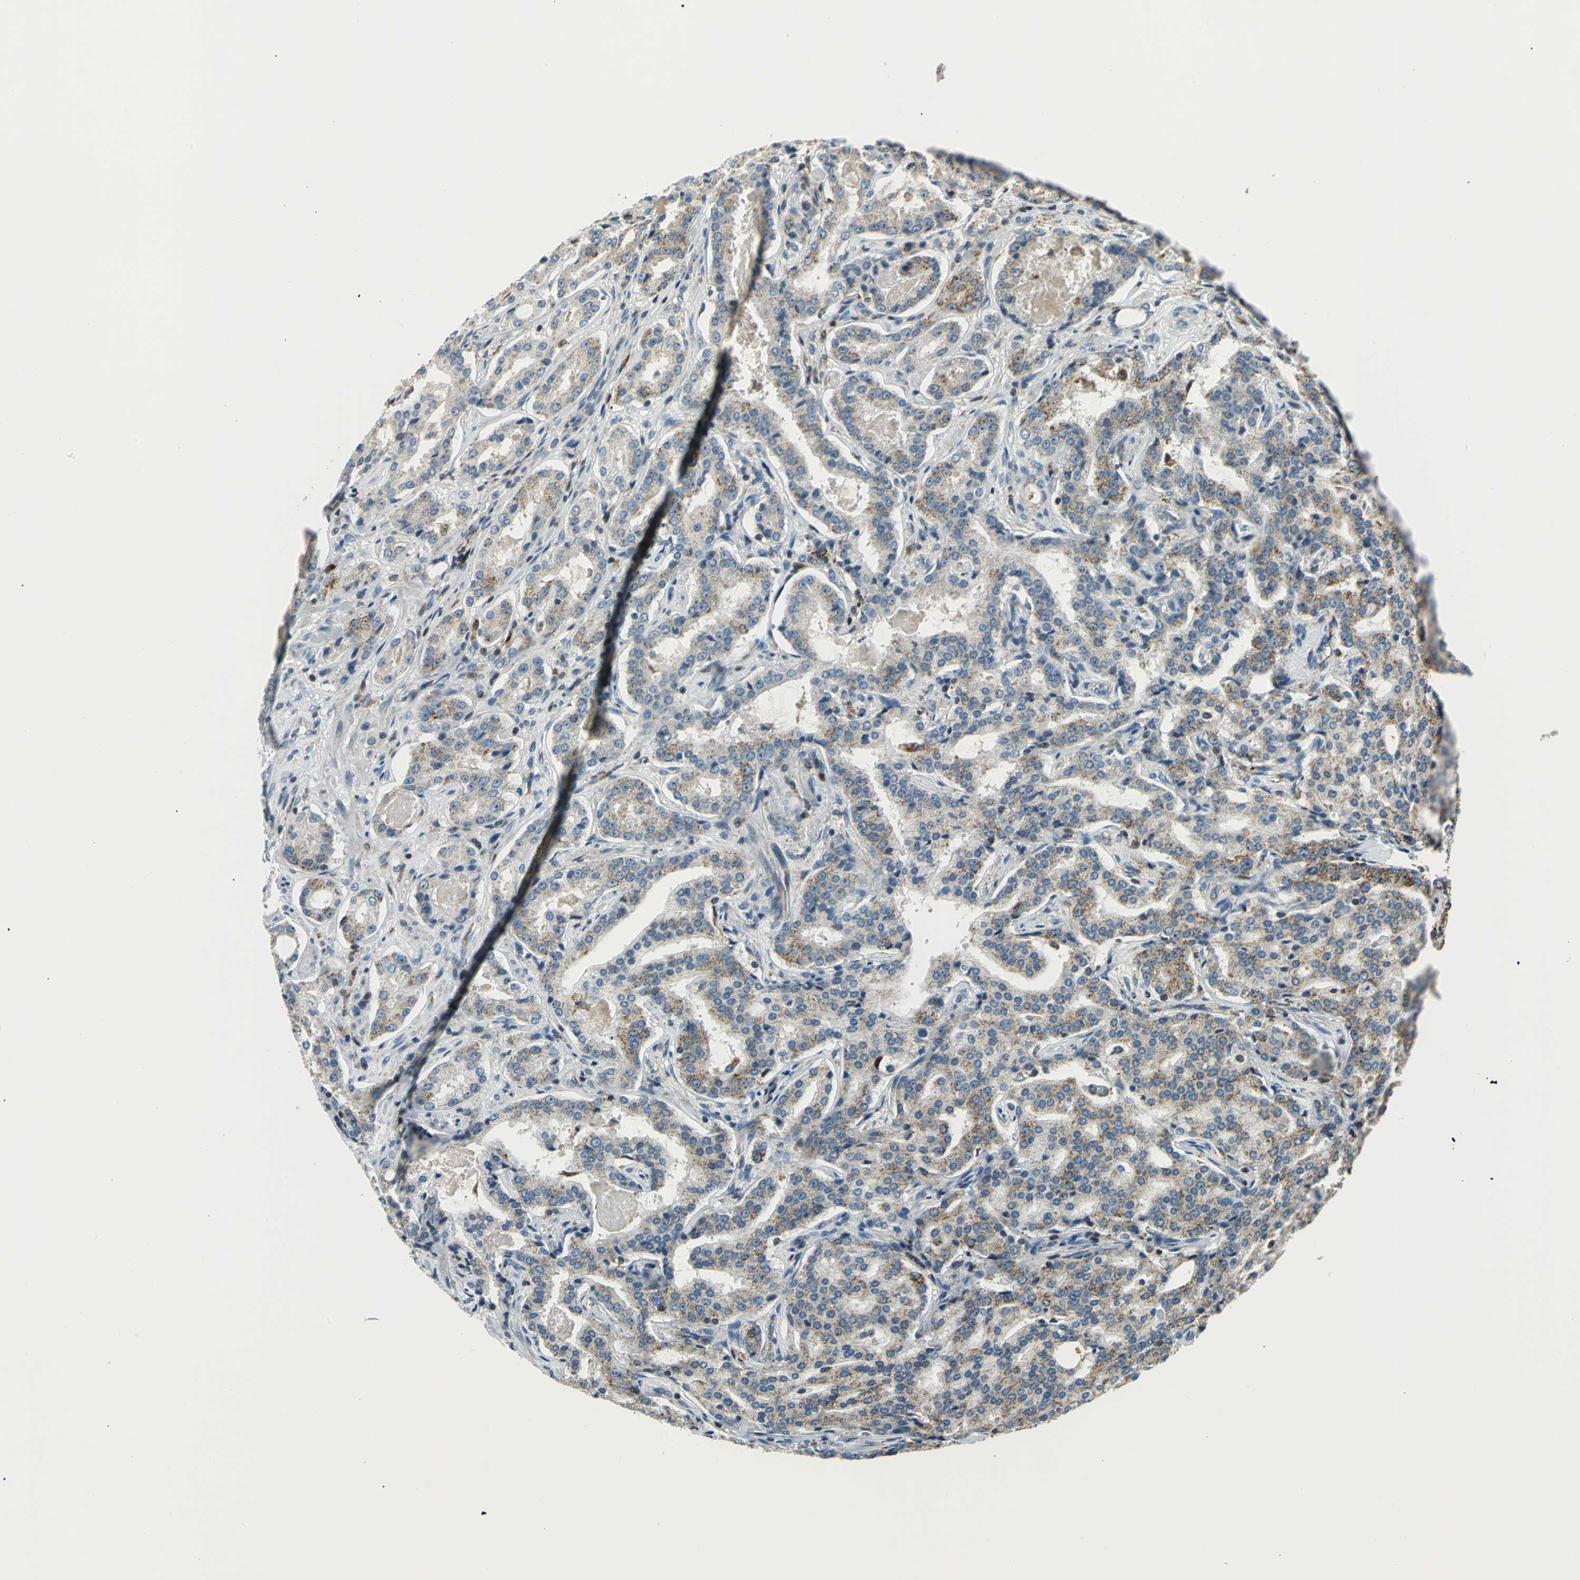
{"staining": {"intensity": "moderate", "quantity": "25%-75%", "location": "cytoplasmic/membranous"}, "tissue": "prostate cancer", "cell_type": "Tumor cells", "image_type": "cancer", "snomed": [{"axis": "morphology", "description": "Adenocarcinoma, High grade"}, {"axis": "topography", "description": "Prostate"}], "caption": "IHC of prostate cancer shows medium levels of moderate cytoplasmic/membranous expression in approximately 25%-75% of tumor cells.", "gene": "USP40", "patient": {"sex": "male", "age": 72}}